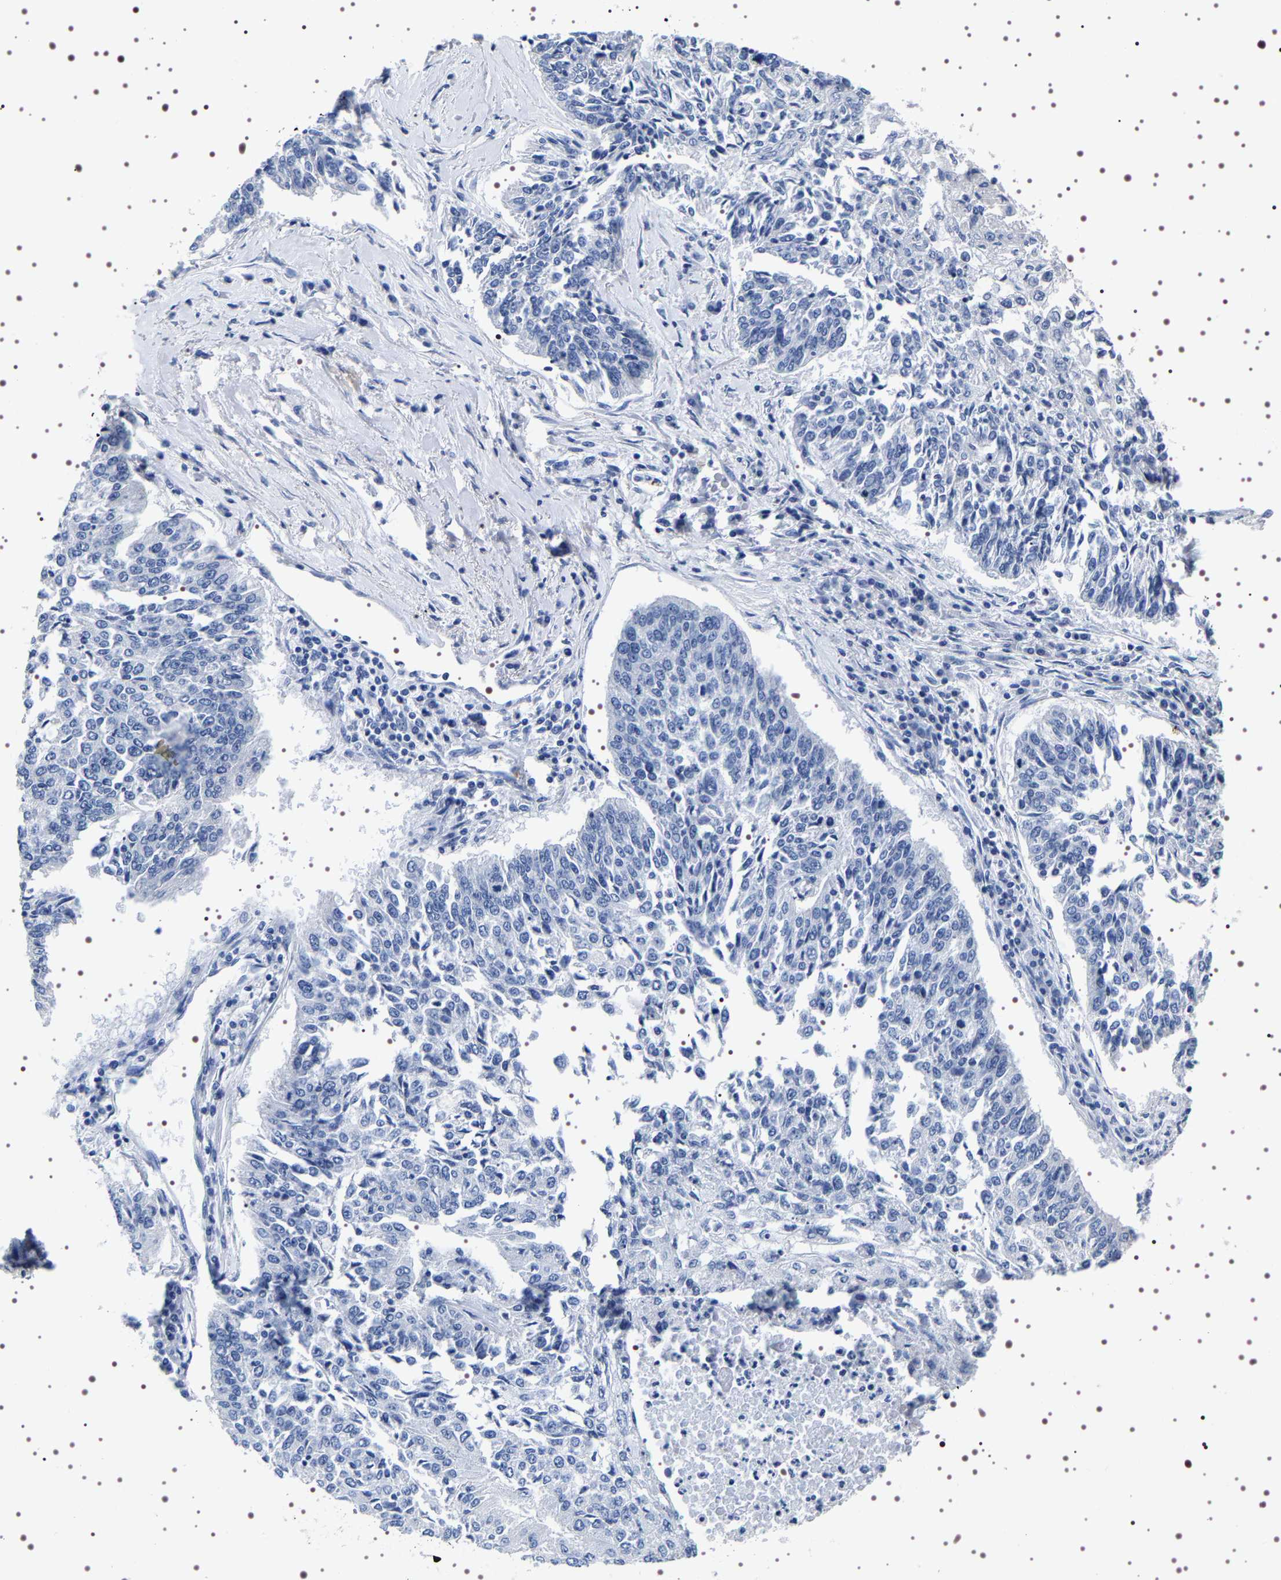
{"staining": {"intensity": "negative", "quantity": "none", "location": "none"}, "tissue": "lung cancer", "cell_type": "Tumor cells", "image_type": "cancer", "snomed": [{"axis": "morphology", "description": "Normal tissue, NOS"}, {"axis": "morphology", "description": "Squamous cell carcinoma, NOS"}, {"axis": "topography", "description": "Cartilage tissue"}, {"axis": "topography", "description": "Bronchus"}, {"axis": "topography", "description": "Lung"}], "caption": "Immunohistochemistry photomicrograph of neoplastic tissue: human lung cancer stained with DAB displays no significant protein staining in tumor cells.", "gene": "UBQLN3", "patient": {"sex": "female", "age": 49}}